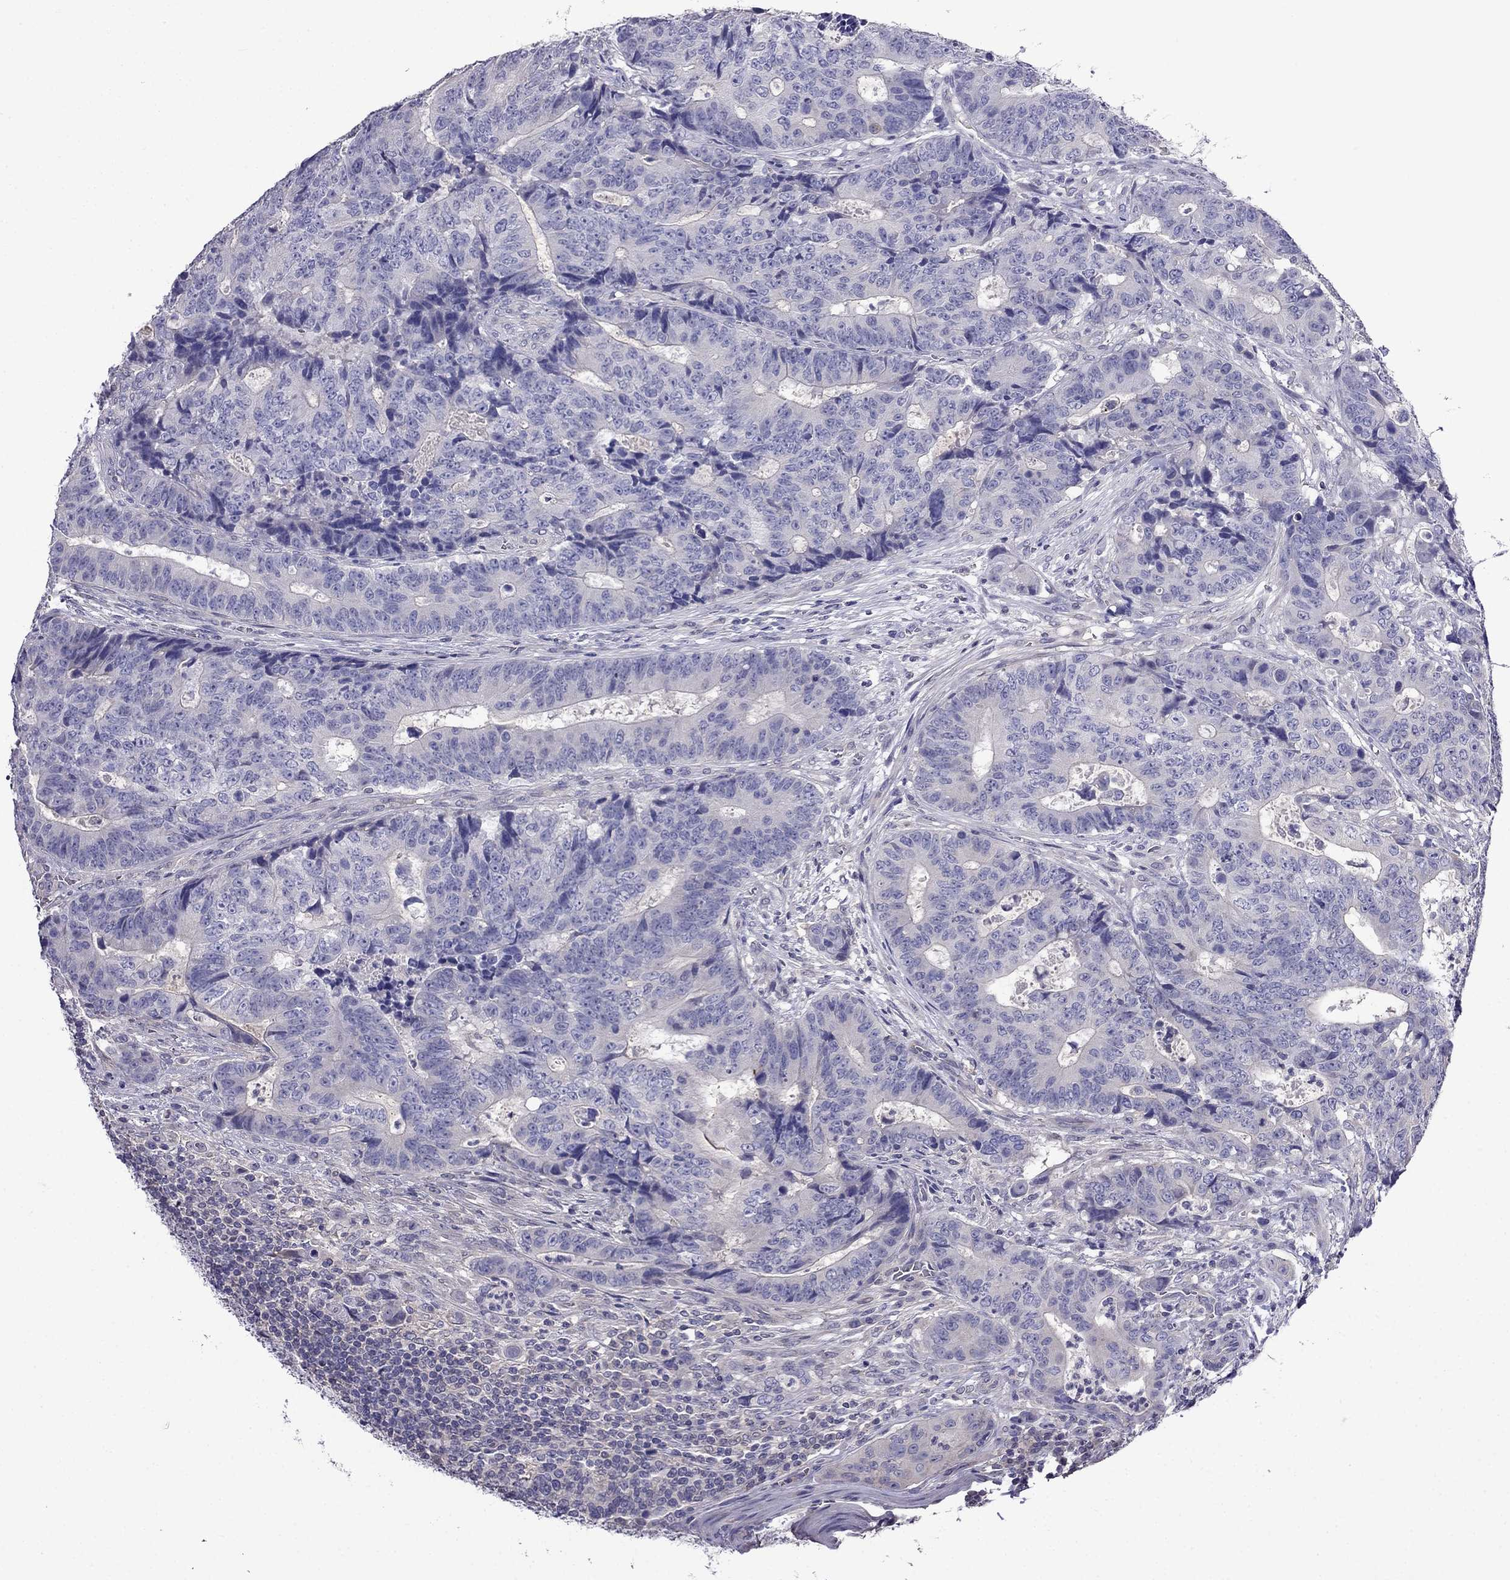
{"staining": {"intensity": "negative", "quantity": "none", "location": "none"}, "tissue": "colorectal cancer", "cell_type": "Tumor cells", "image_type": "cancer", "snomed": [{"axis": "morphology", "description": "Adenocarcinoma, NOS"}, {"axis": "topography", "description": "Colon"}], "caption": "An image of colorectal adenocarcinoma stained for a protein displays no brown staining in tumor cells.", "gene": "SCNN1D", "patient": {"sex": "female", "age": 48}}